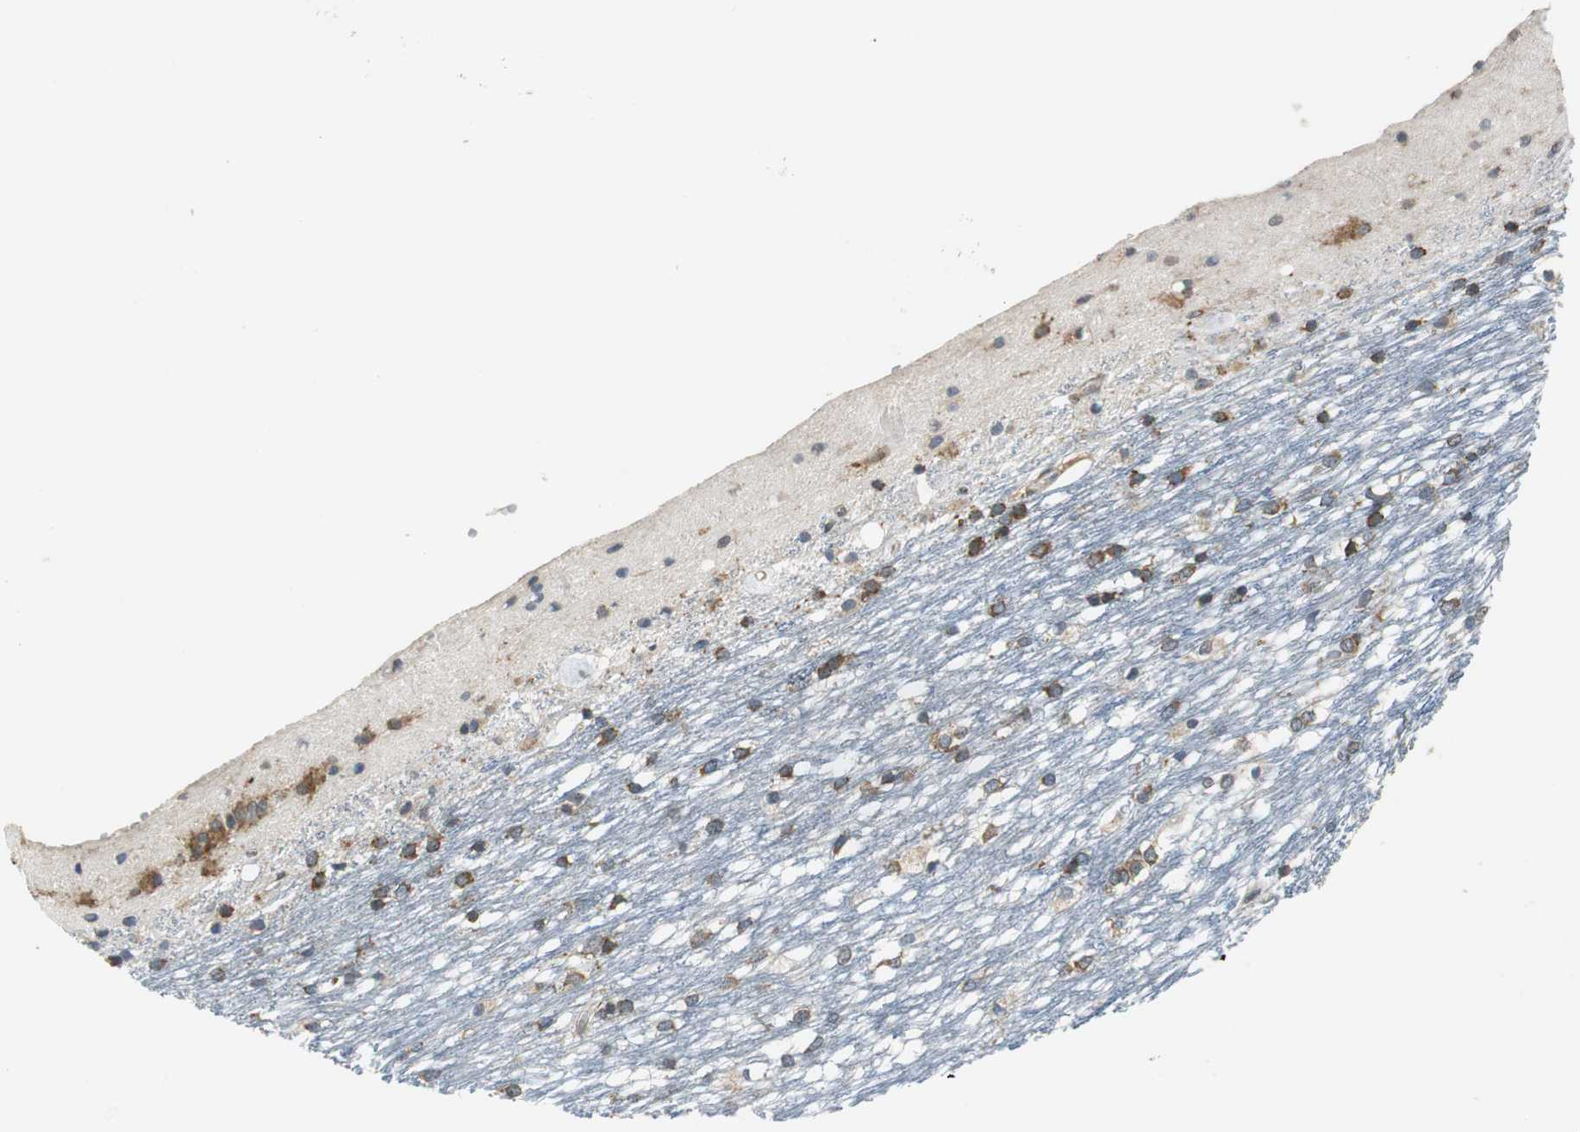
{"staining": {"intensity": "moderate", "quantity": "25%-75%", "location": "cytoplasmic/membranous"}, "tissue": "caudate", "cell_type": "Glial cells", "image_type": "normal", "snomed": [{"axis": "morphology", "description": "Normal tissue, NOS"}, {"axis": "topography", "description": "Lateral ventricle wall"}], "caption": "A medium amount of moderate cytoplasmic/membranous positivity is appreciated in approximately 25%-75% of glial cells in normal caudate.", "gene": "CNOT3", "patient": {"sex": "female", "age": 19}}